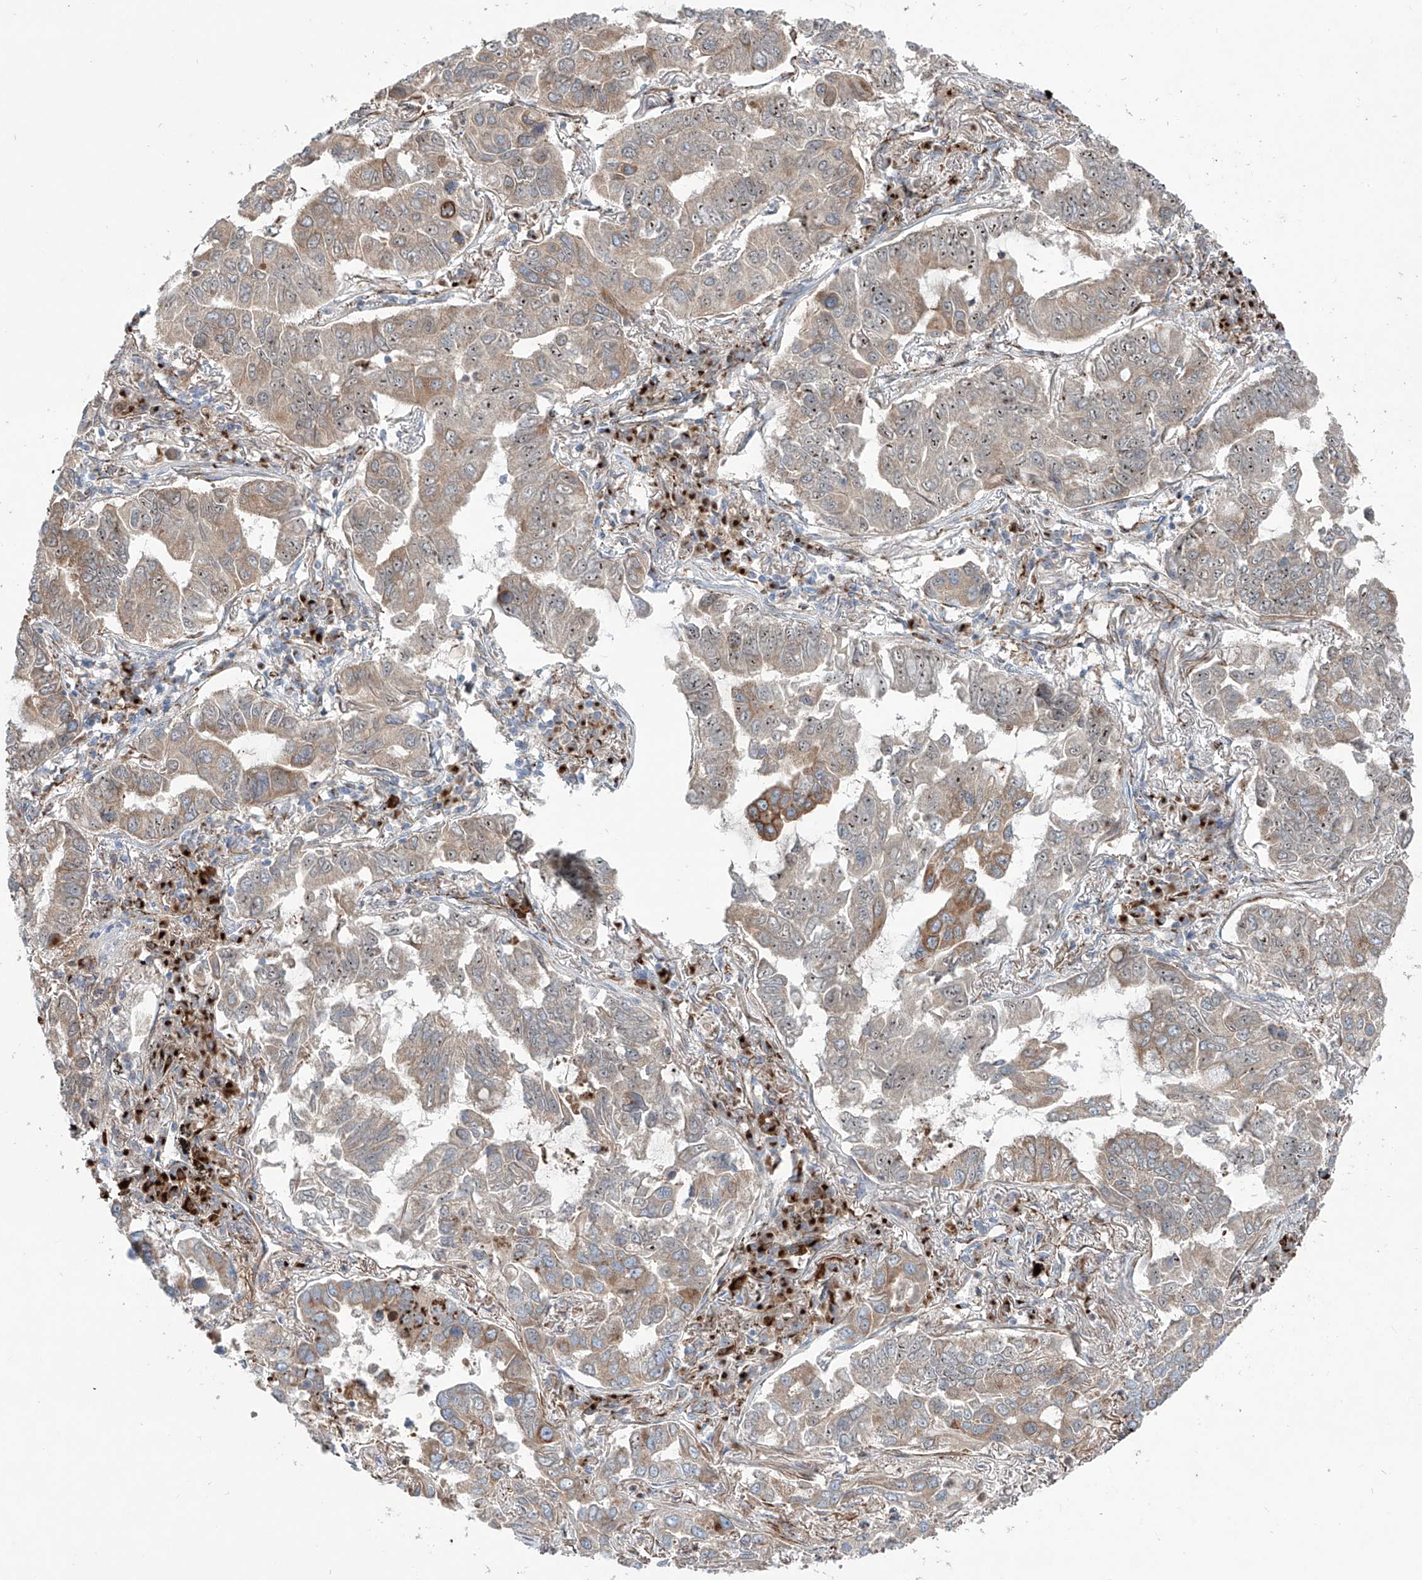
{"staining": {"intensity": "moderate", "quantity": "25%-75%", "location": "cytoplasmic/membranous,nuclear"}, "tissue": "lung cancer", "cell_type": "Tumor cells", "image_type": "cancer", "snomed": [{"axis": "morphology", "description": "Adenocarcinoma, NOS"}, {"axis": "topography", "description": "Lung"}], "caption": "Lung cancer stained with immunohistochemistry displays moderate cytoplasmic/membranous and nuclear positivity in approximately 25%-75% of tumor cells.", "gene": "CDH5", "patient": {"sex": "male", "age": 64}}